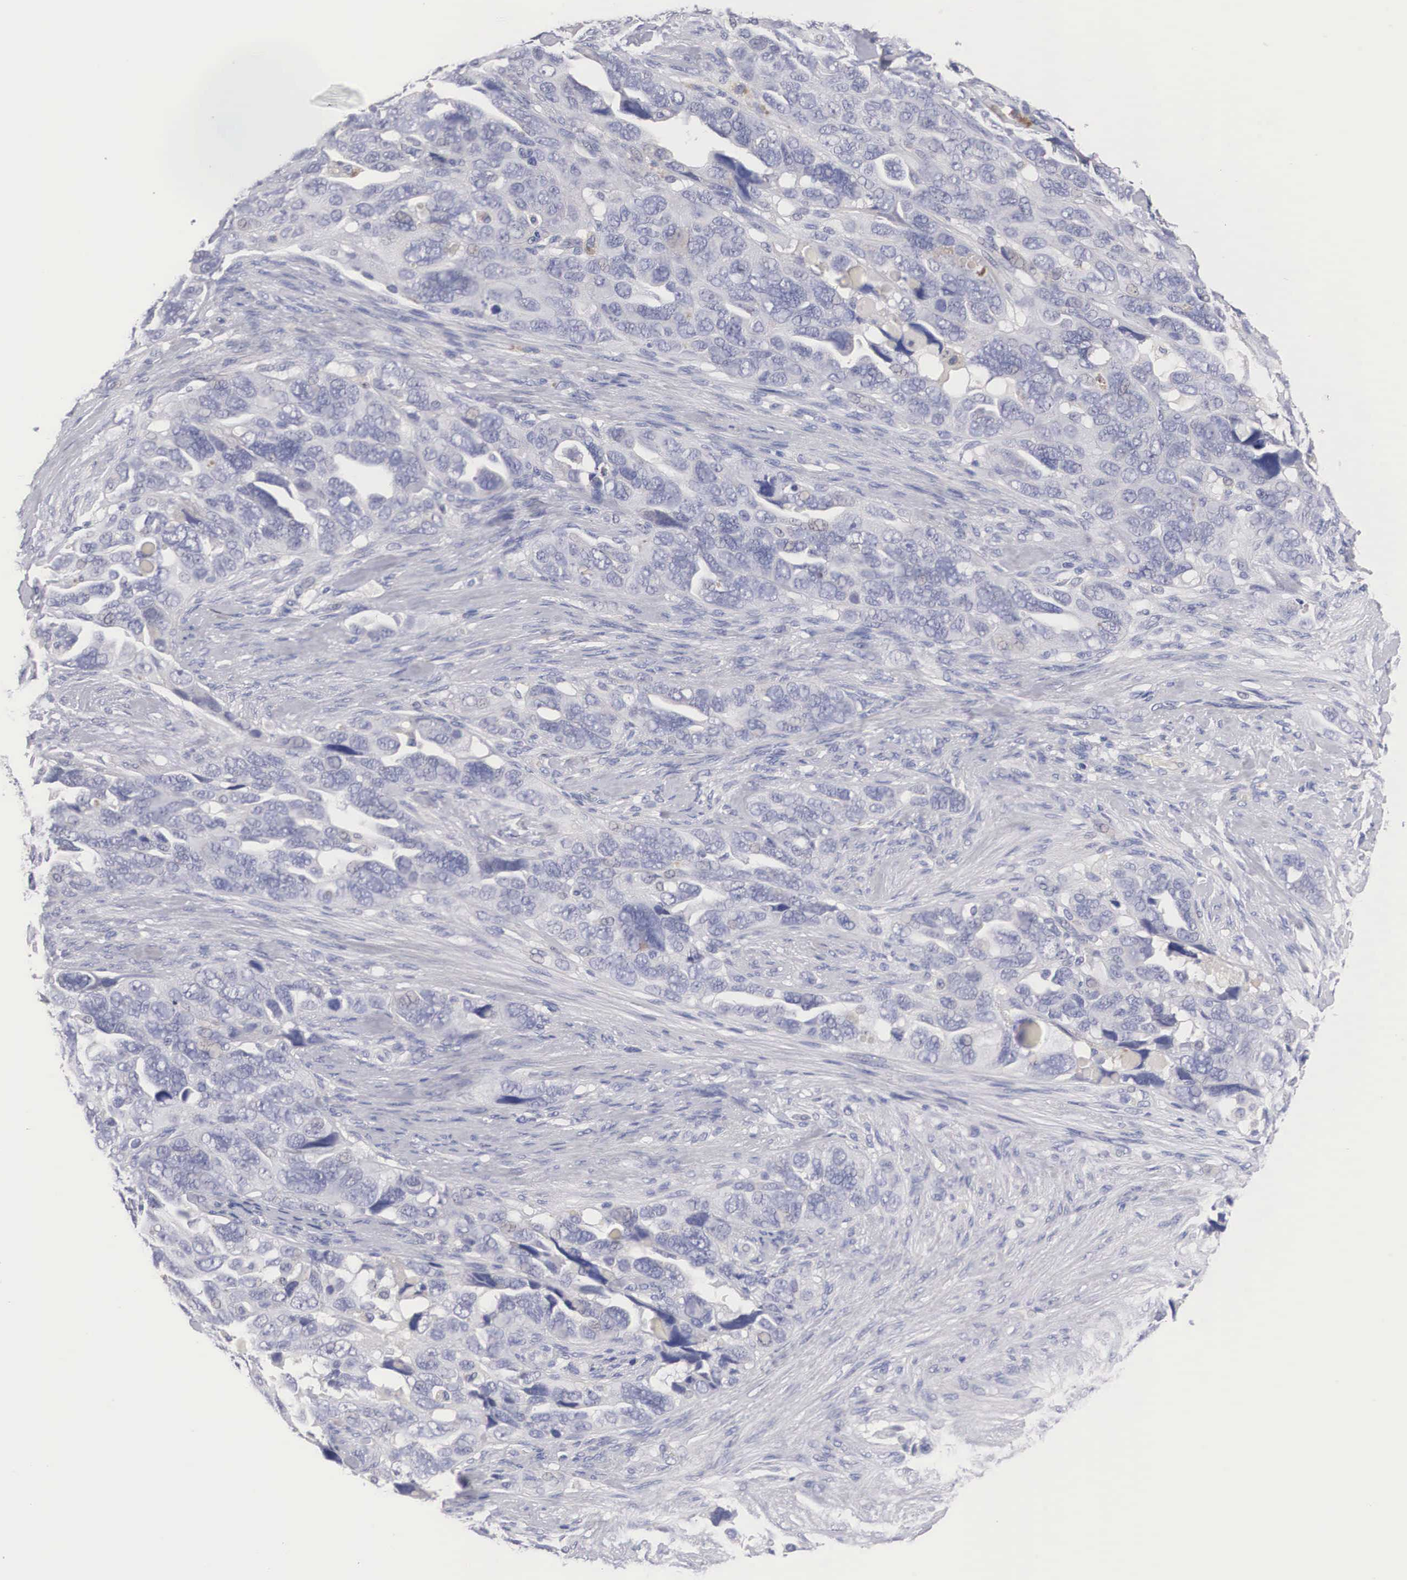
{"staining": {"intensity": "weak", "quantity": "<25%", "location": "cytoplasmic/membranous"}, "tissue": "ovarian cancer", "cell_type": "Tumor cells", "image_type": "cancer", "snomed": [{"axis": "morphology", "description": "Cystadenocarcinoma, serous, NOS"}, {"axis": "topography", "description": "Ovary"}], "caption": "Immunohistochemistry (IHC) of human serous cystadenocarcinoma (ovarian) demonstrates no staining in tumor cells.", "gene": "ABHD4", "patient": {"sex": "female", "age": 63}}